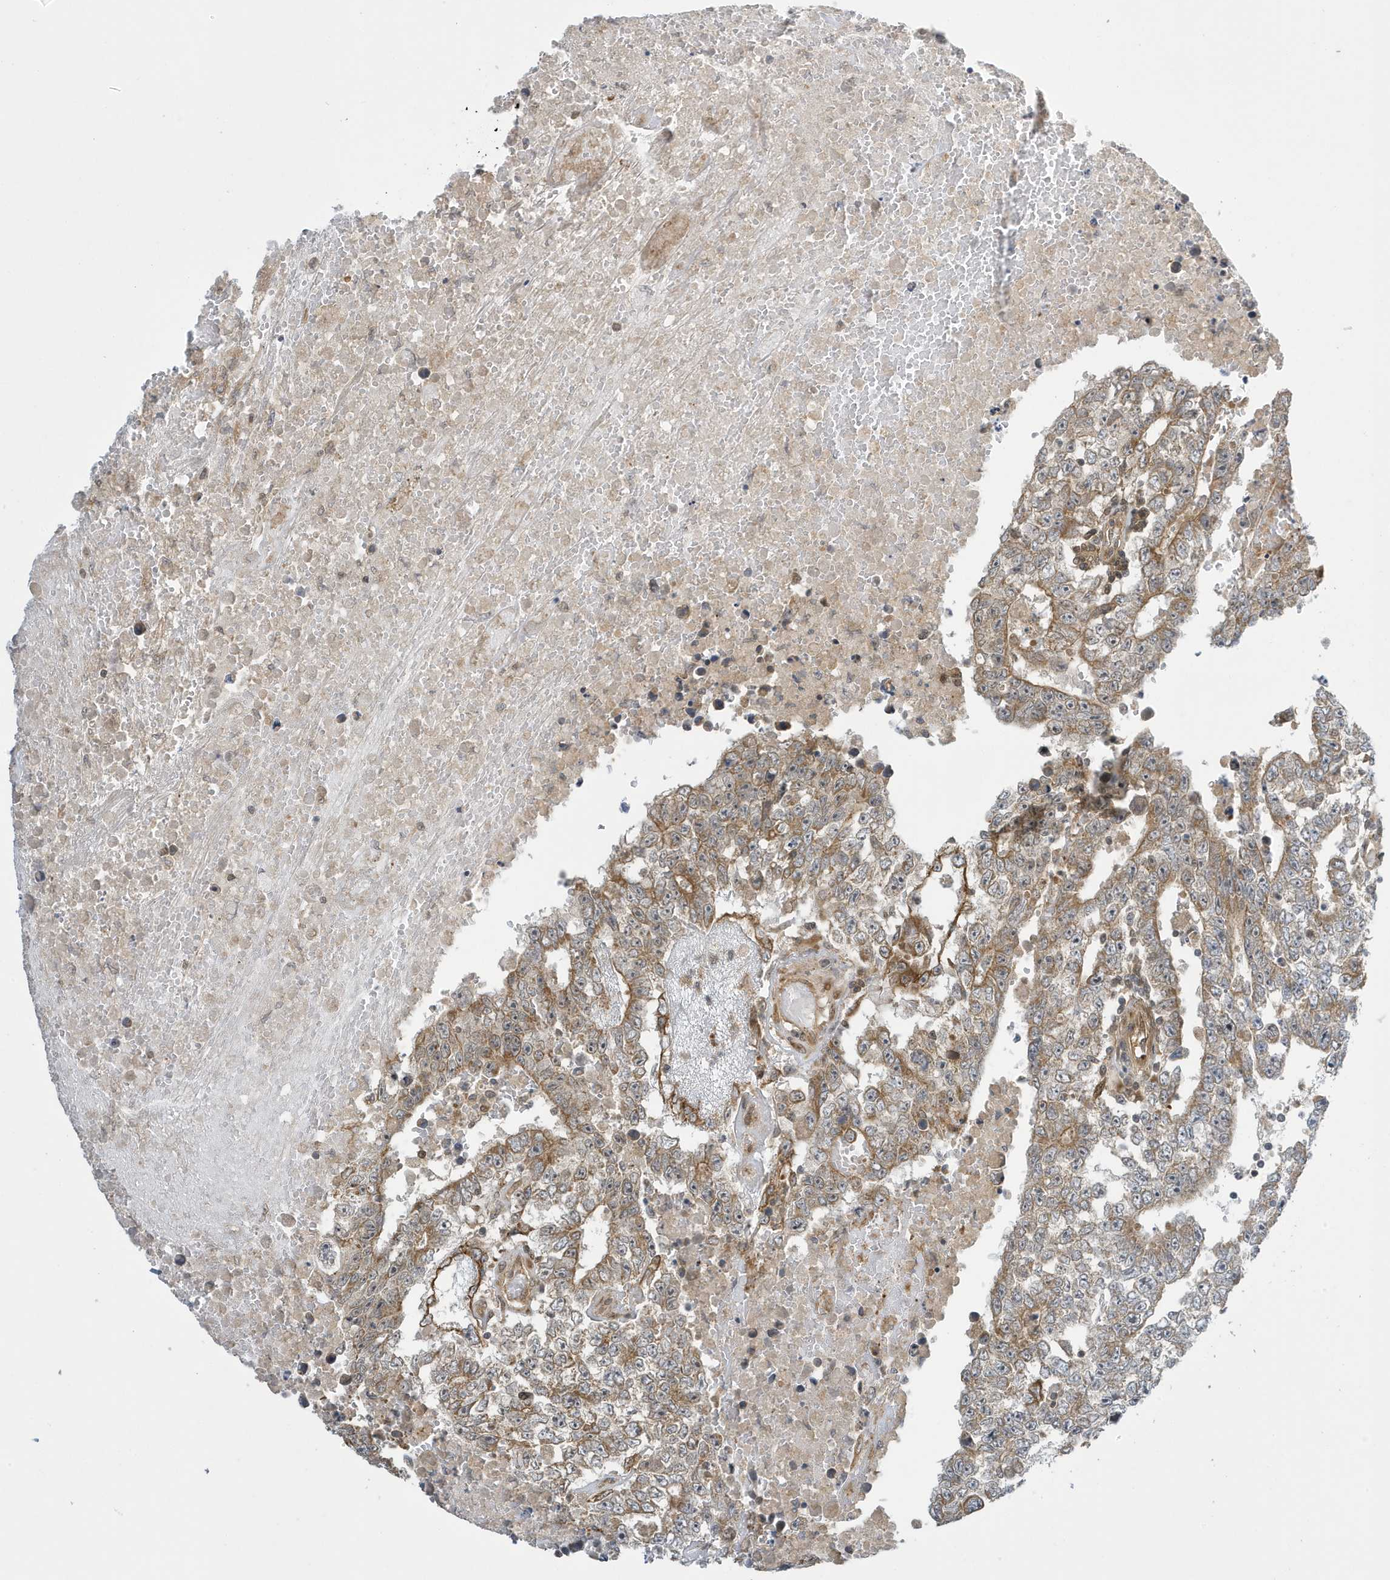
{"staining": {"intensity": "moderate", "quantity": ">75%", "location": "cytoplasmic/membranous"}, "tissue": "testis cancer", "cell_type": "Tumor cells", "image_type": "cancer", "snomed": [{"axis": "morphology", "description": "Carcinoma, Embryonal, NOS"}, {"axis": "topography", "description": "Testis"}], "caption": "This is an image of IHC staining of testis cancer (embryonal carcinoma), which shows moderate positivity in the cytoplasmic/membranous of tumor cells.", "gene": "NCOA7", "patient": {"sex": "male", "age": 25}}